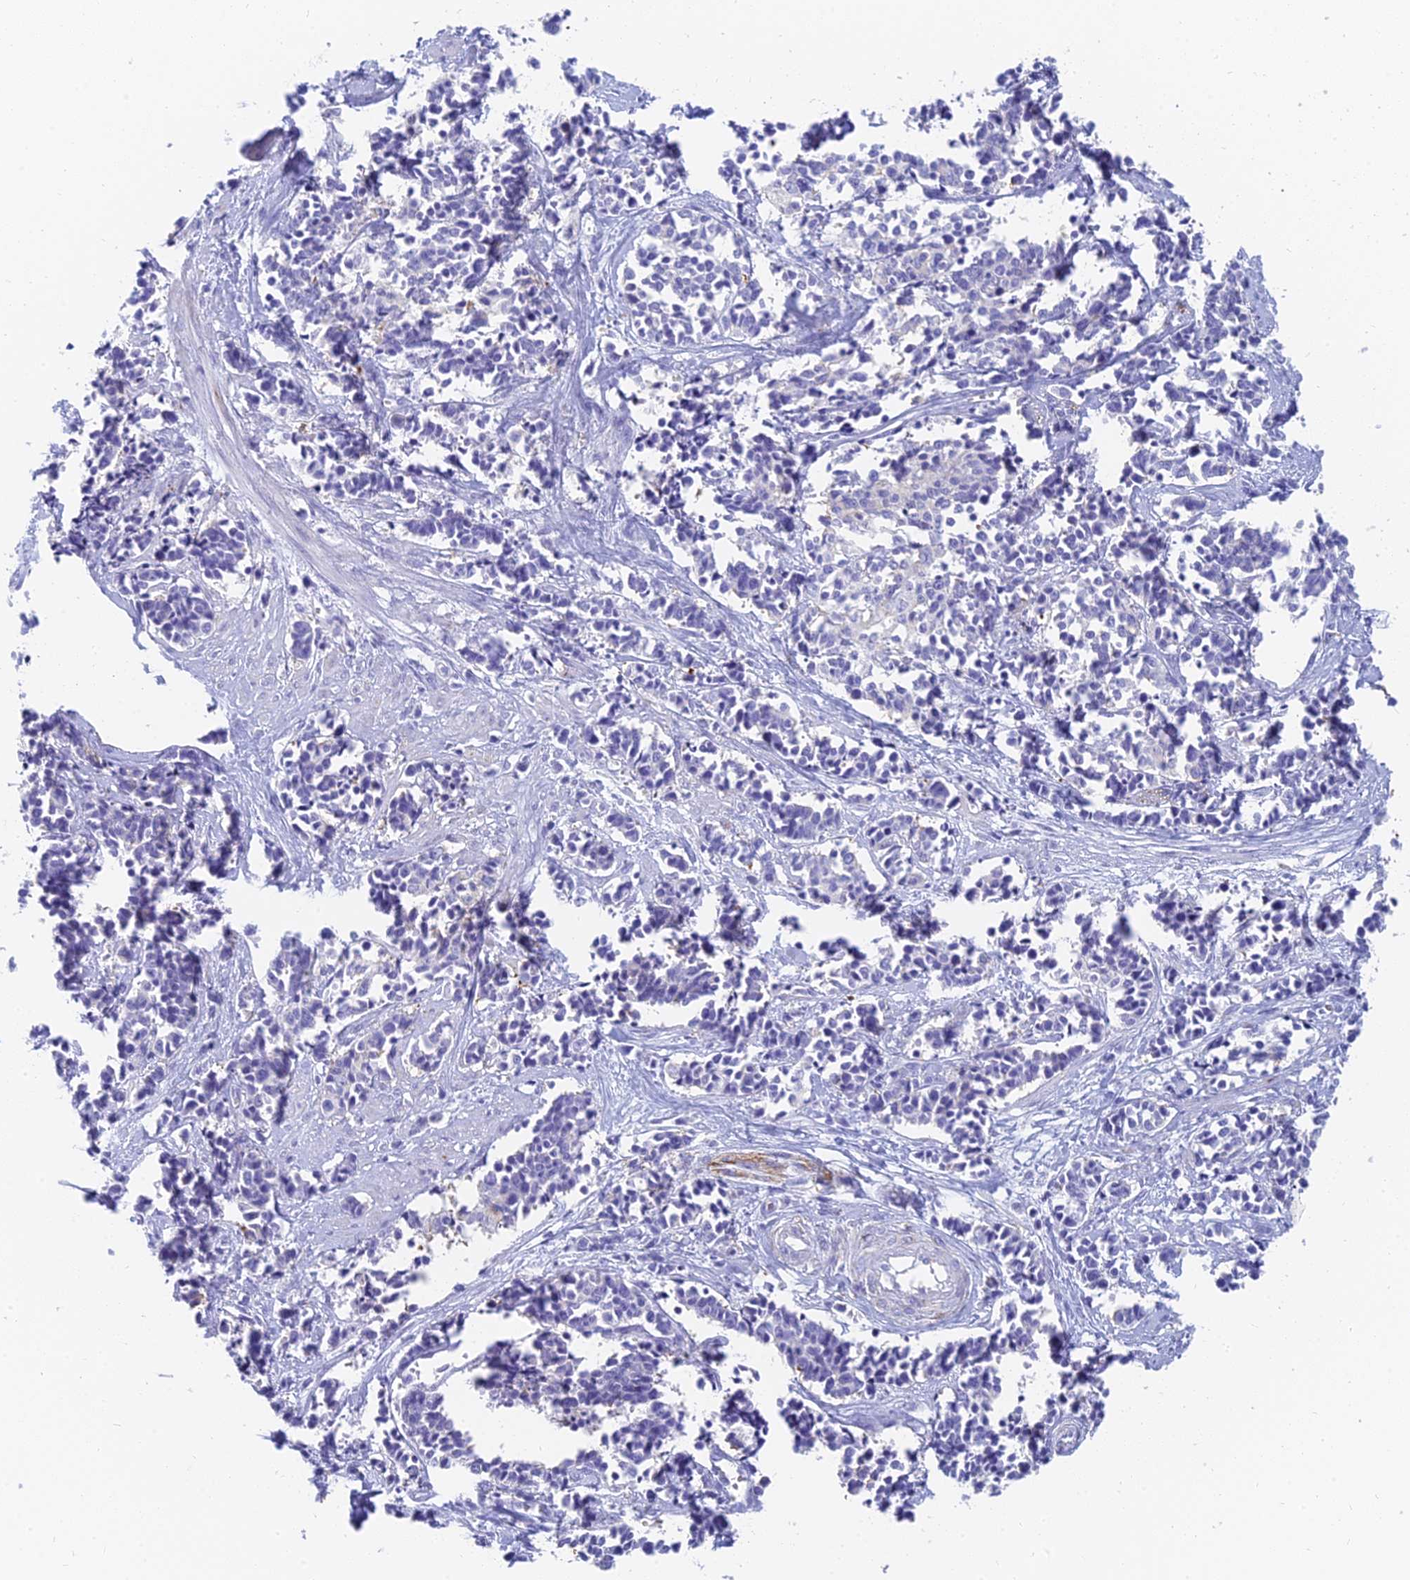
{"staining": {"intensity": "negative", "quantity": "none", "location": "none"}, "tissue": "cervical cancer", "cell_type": "Tumor cells", "image_type": "cancer", "snomed": [{"axis": "morphology", "description": "Normal tissue, NOS"}, {"axis": "morphology", "description": "Squamous cell carcinoma, NOS"}, {"axis": "topography", "description": "Cervix"}], "caption": "High magnification brightfield microscopy of cervical cancer (squamous cell carcinoma) stained with DAB (brown) and counterstained with hematoxylin (blue): tumor cells show no significant expression.", "gene": "SLC36A2", "patient": {"sex": "female", "age": 35}}